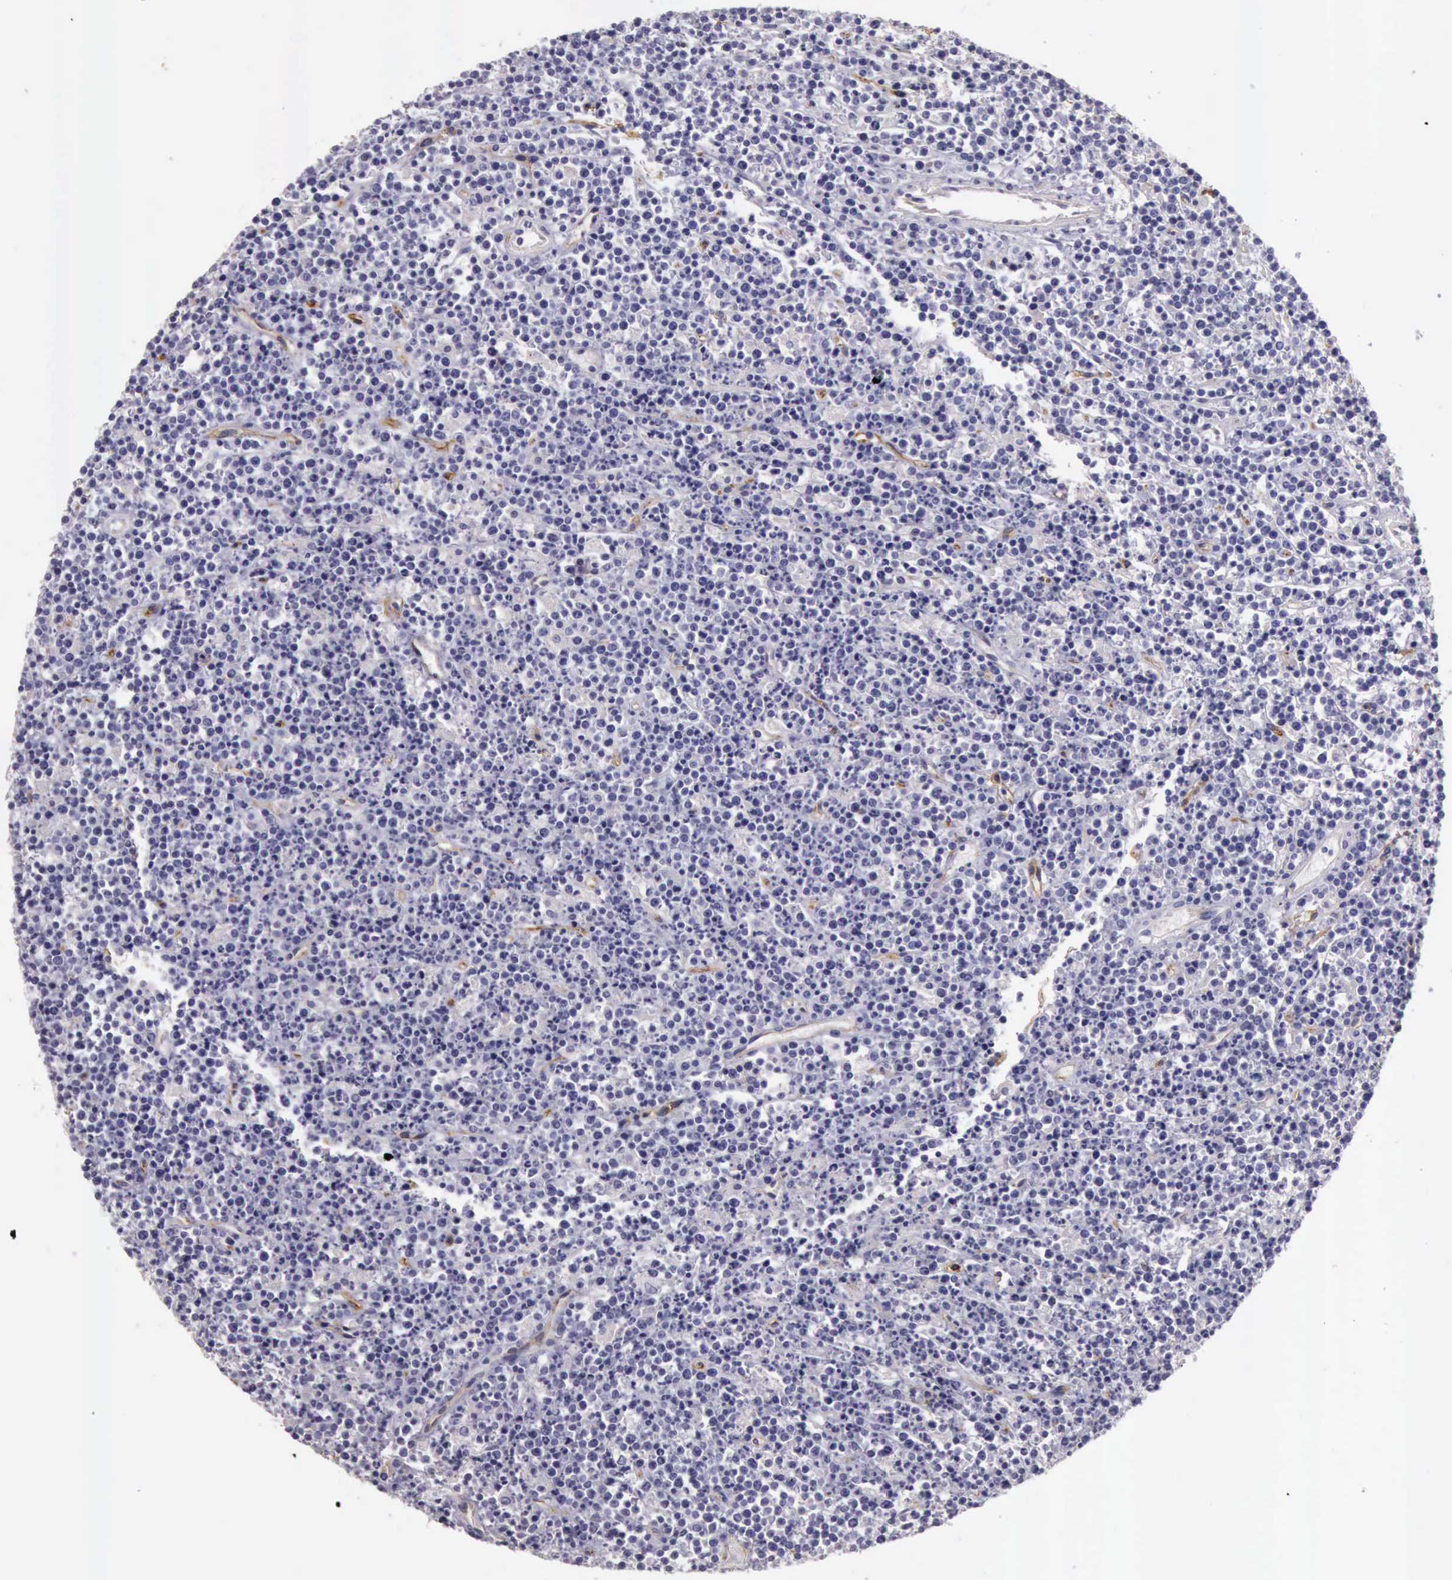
{"staining": {"intensity": "negative", "quantity": "none", "location": "none"}, "tissue": "lymphoma", "cell_type": "Tumor cells", "image_type": "cancer", "snomed": [{"axis": "morphology", "description": "Malignant lymphoma, non-Hodgkin's type, High grade"}, {"axis": "topography", "description": "Ovary"}], "caption": "High power microscopy image of an immunohistochemistry image of malignant lymphoma, non-Hodgkin's type (high-grade), revealing no significant positivity in tumor cells. (Stains: DAB immunohistochemistry with hematoxylin counter stain, Microscopy: brightfield microscopy at high magnification).", "gene": "TCEANC", "patient": {"sex": "female", "age": 56}}